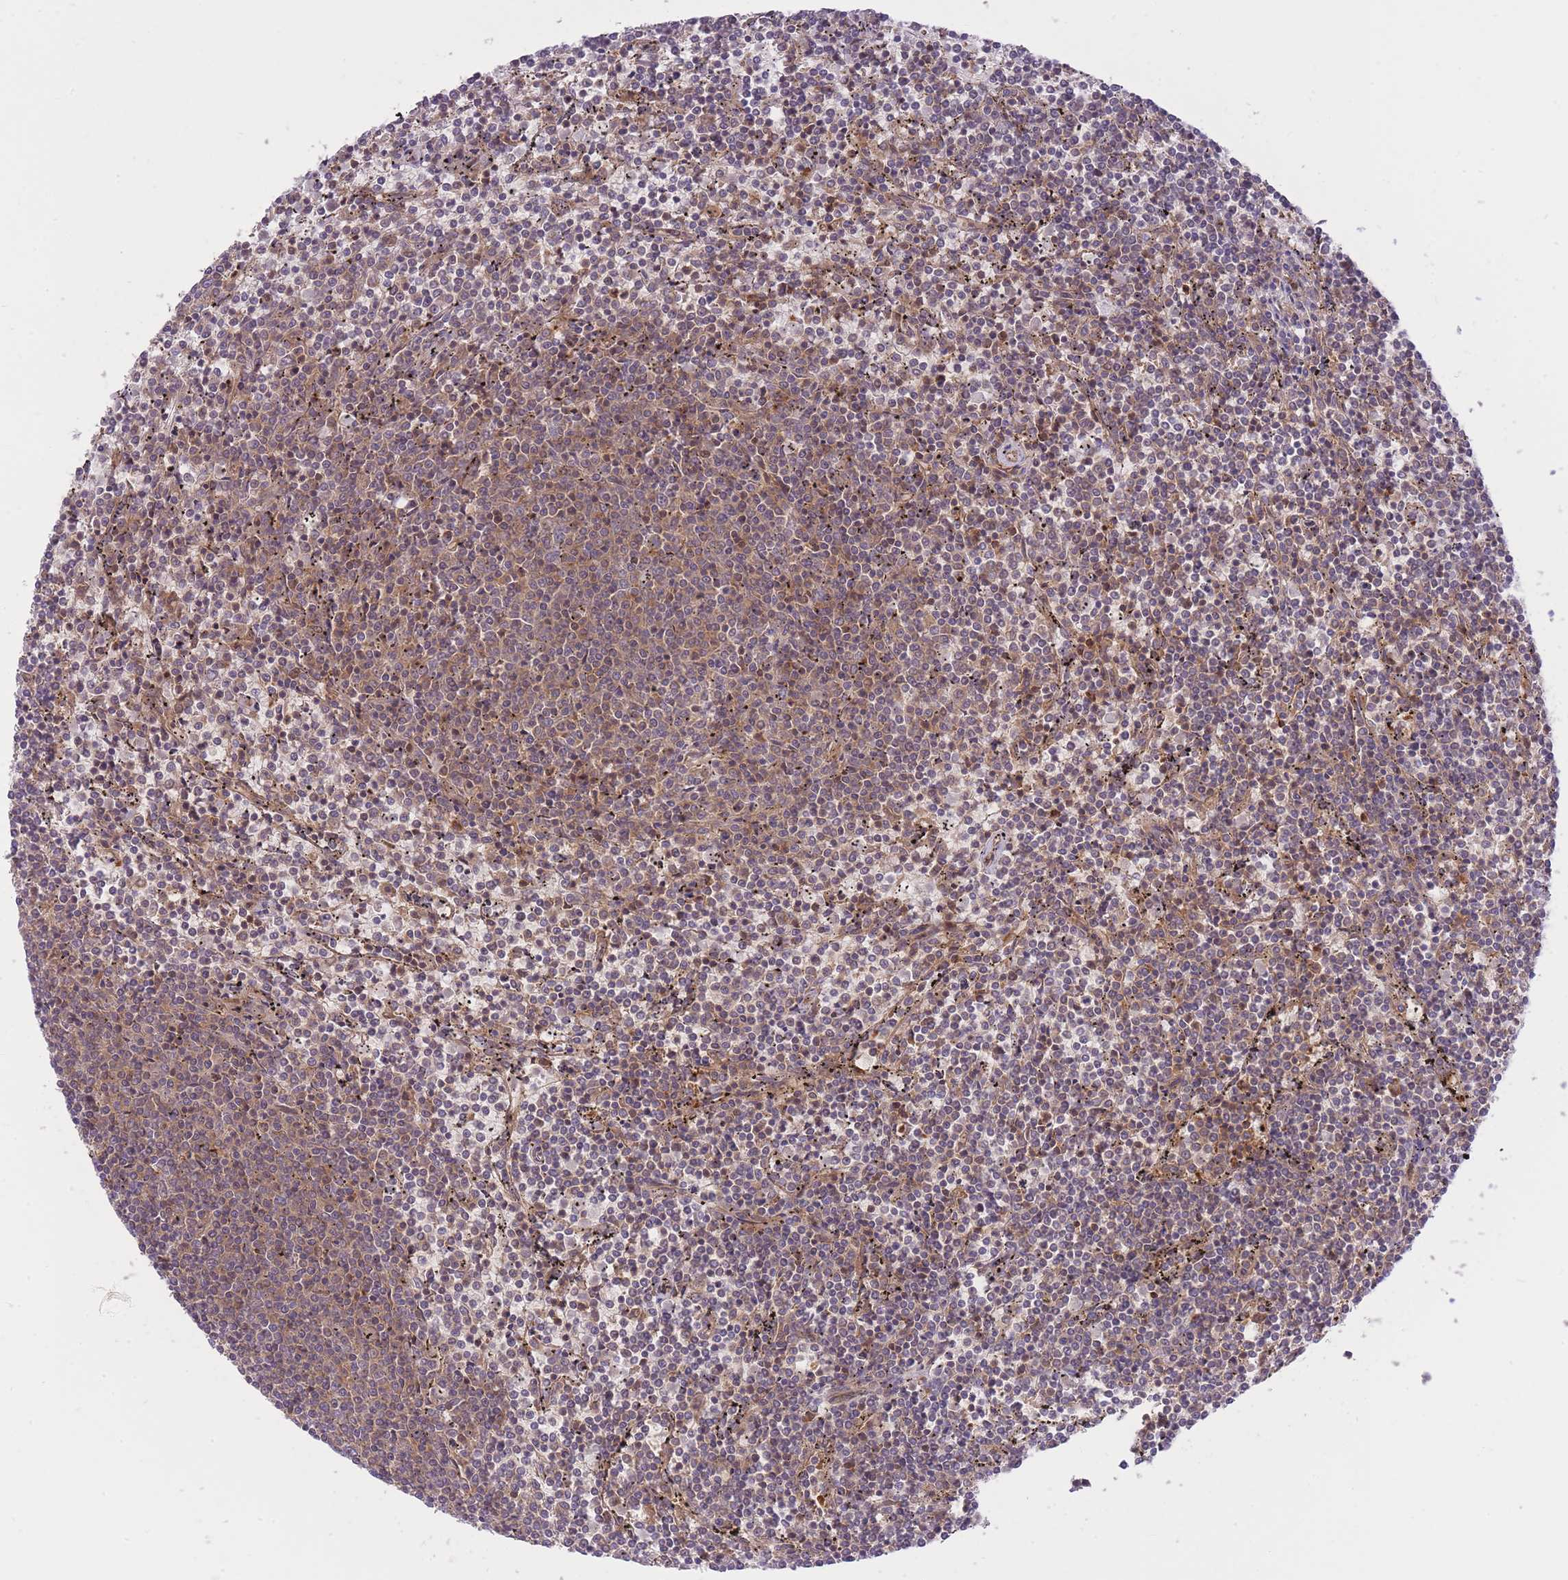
{"staining": {"intensity": "weak", "quantity": "25%-75%", "location": "cytoplasmic/membranous"}, "tissue": "lymphoma", "cell_type": "Tumor cells", "image_type": "cancer", "snomed": [{"axis": "morphology", "description": "Malignant lymphoma, non-Hodgkin's type, Low grade"}, {"axis": "topography", "description": "Spleen"}], "caption": "Lymphoma stained with a brown dye shows weak cytoplasmic/membranous positive staining in approximately 25%-75% of tumor cells.", "gene": "PREP", "patient": {"sex": "female", "age": 50}}